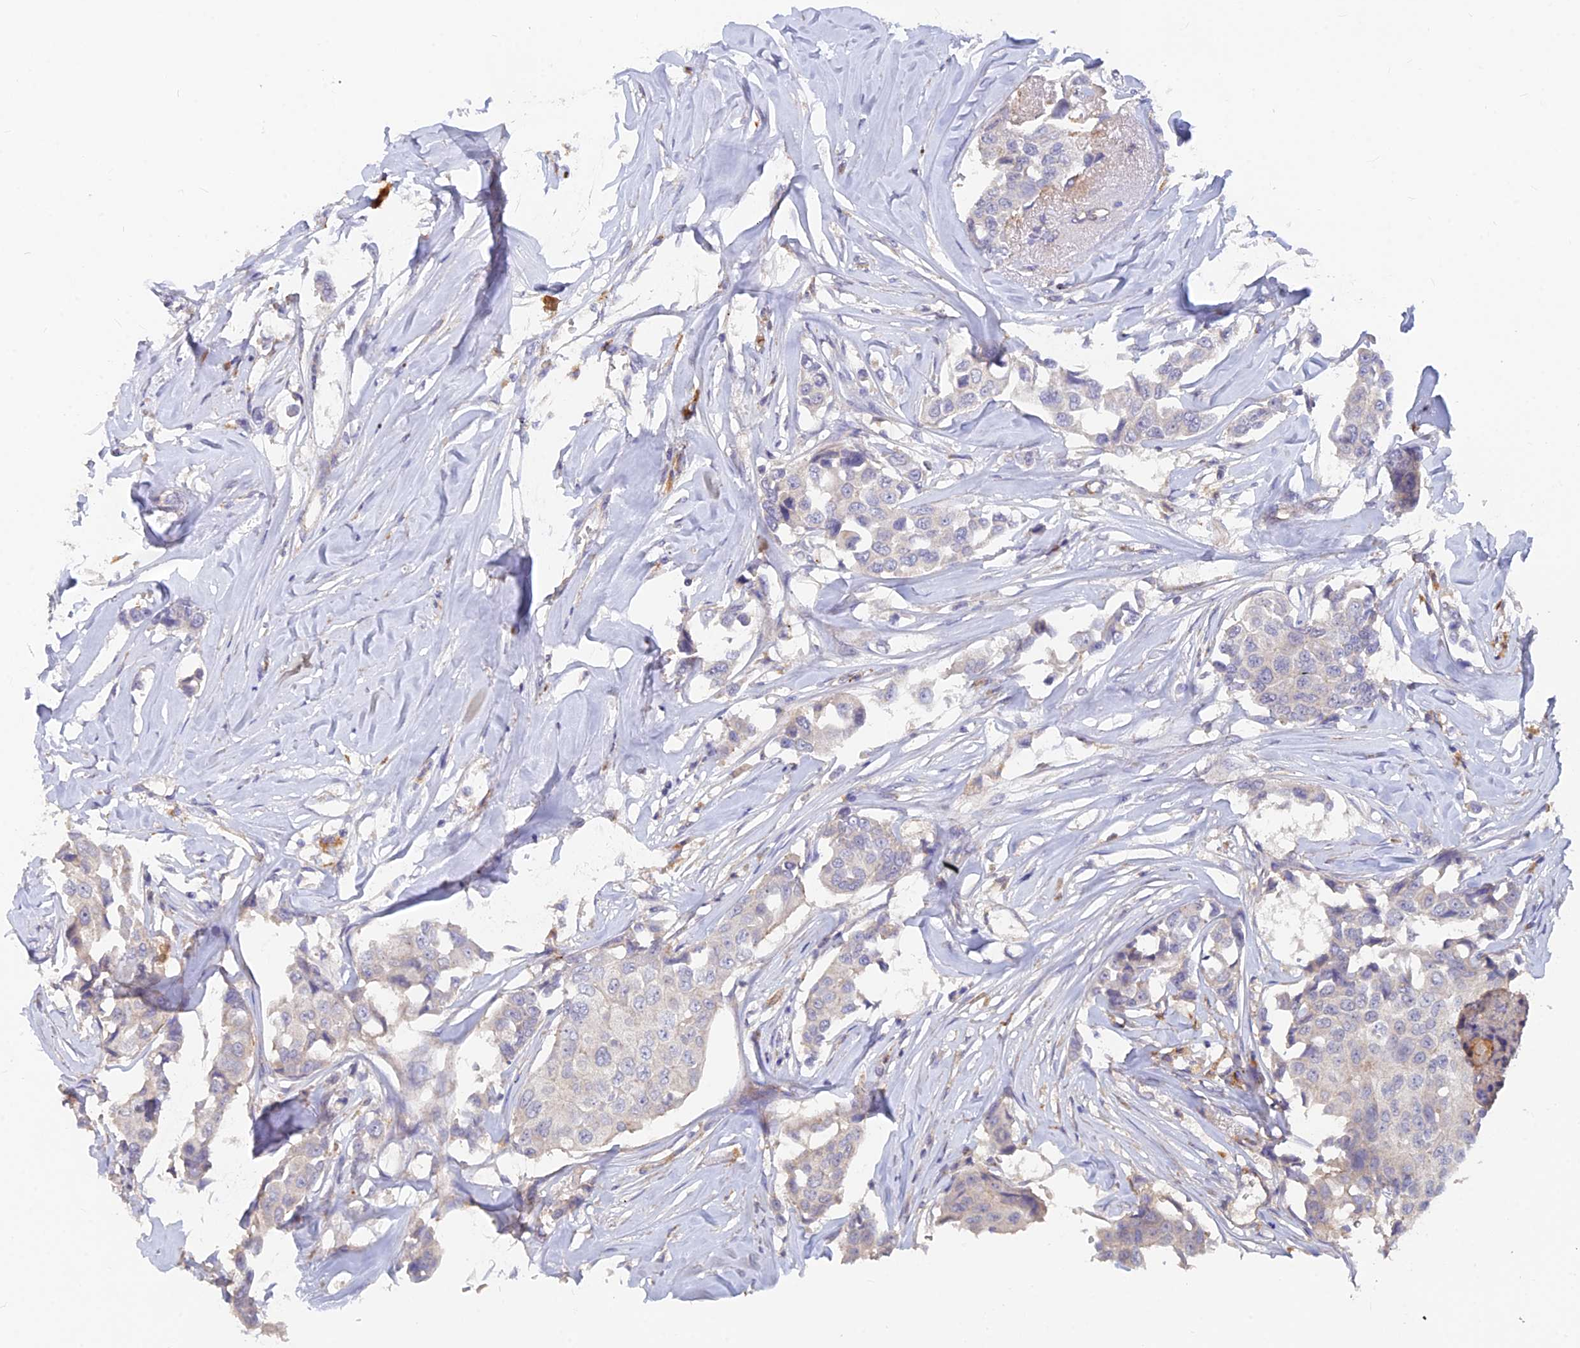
{"staining": {"intensity": "negative", "quantity": "none", "location": "none"}, "tissue": "breast cancer", "cell_type": "Tumor cells", "image_type": "cancer", "snomed": [{"axis": "morphology", "description": "Duct carcinoma"}, {"axis": "topography", "description": "Breast"}], "caption": "DAB (3,3'-diaminobenzidine) immunohistochemical staining of breast cancer (infiltrating ductal carcinoma) exhibits no significant staining in tumor cells.", "gene": "ARRDC1", "patient": {"sex": "female", "age": 80}}